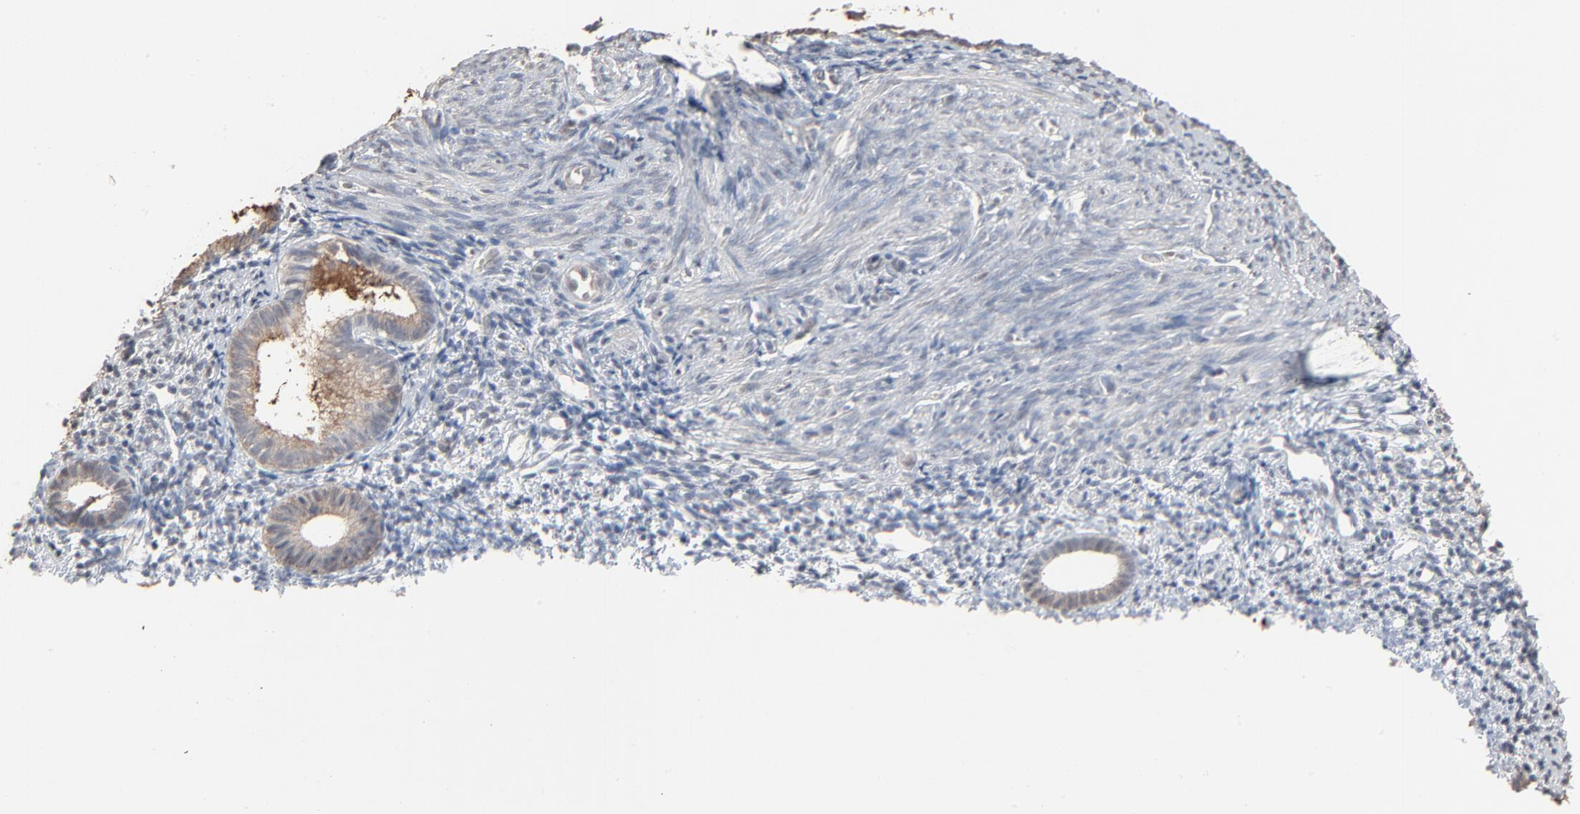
{"staining": {"intensity": "weak", "quantity": "<25%", "location": "cytoplasmic/membranous"}, "tissue": "endometrium", "cell_type": "Cells in endometrial stroma", "image_type": "normal", "snomed": [{"axis": "morphology", "description": "Normal tissue, NOS"}, {"axis": "topography", "description": "Smooth muscle"}, {"axis": "topography", "description": "Endometrium"}], "caption": "Cells in endometrial stroma show no significant protein staining in normal endometrium. (Immunohistochemistry (ihc), brightfield microscopy, high magnification).", "gene": "CCT5", "patient": {"sex": "female", "age": 57}}